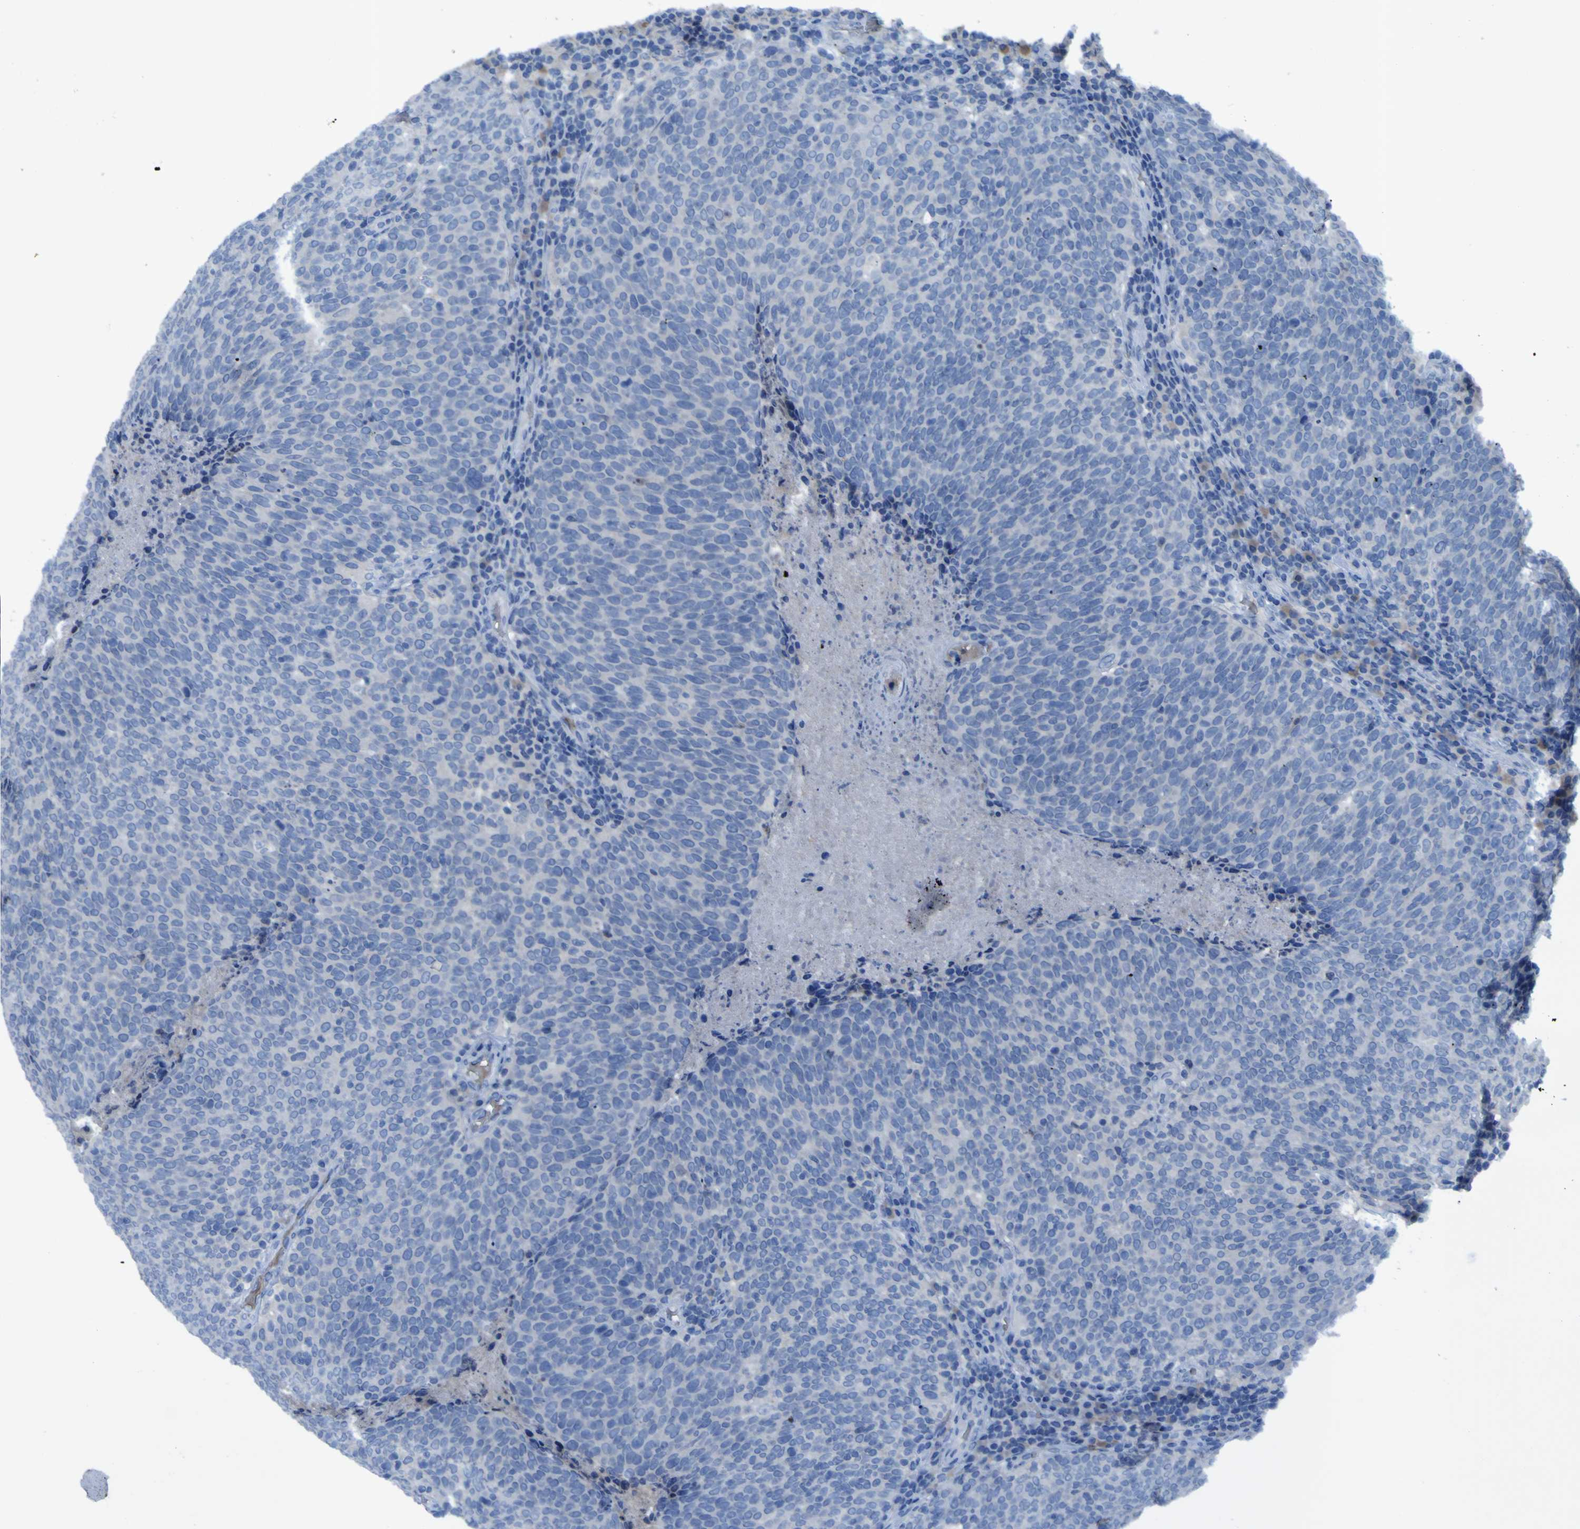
{"staining": {"intensity": "negative", "quantity": "none", "location": "none"}, "tissue": "head and neck cancer", "cell_type": "Tumor cells", "image_type": "cancer", "snomed": [{"axis": "morphology", "description": "Squamous cell carcinoma, NOS"}, {"axis": "morphology", "description": "Squamous cell carcinoma, metastatic, NOS"}, {"axis": "topography", "description": "Lymph node"}, {"axis": "topography", "description": "Head-Neck"}], "caption": "High magnification brightfield microscopy of head and neck metastatic squamous cell carcinoma stained with DAB (3,3'-diaminobenzidine) (brown) and counterstained with hematoxylin (blue): tumor cells show no significant expression.", "gene": "SGK2", "patient": {"sex": "male", "age": 62}}